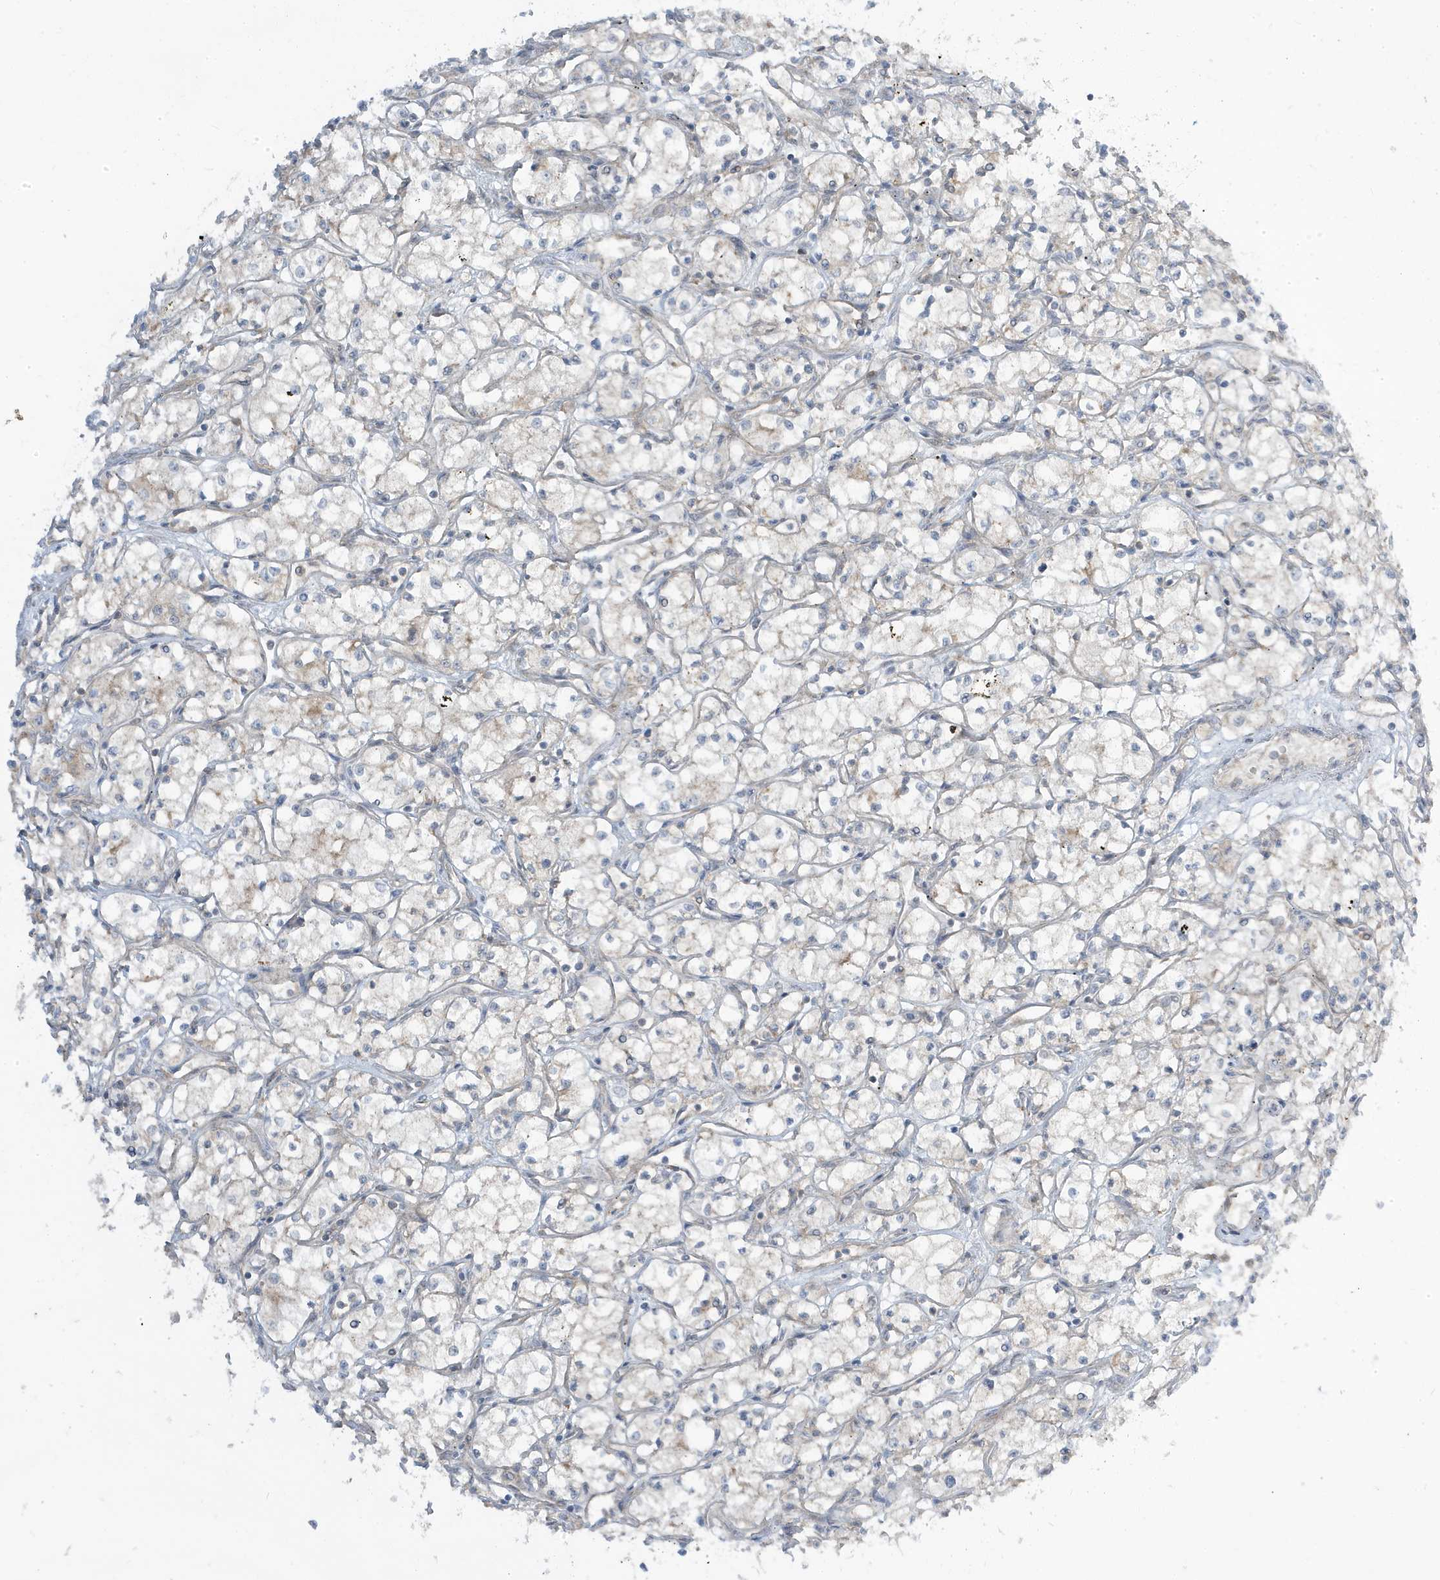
{"staining": {"intensity": "negative", "quantity": "none", "location": "none"}, "tissue": "renal cancer", "cell_type": "Tumor cells", "image_type": "cancer", "snomed": [{"axis": "morphology", "description": "Adenocarcinoma, NOS"}, {"axis": "topography", "description": "Kidney"}], "caption": "Immunohistochemistry image of neoplastic tissue: renal adenocarcinoma stained with DAB (3,3'-diaminobenzidine) exhibits no significant protein expression in tumor cells.", "gene": "STAM", "patient": {"sex": "male", "age": 59}}